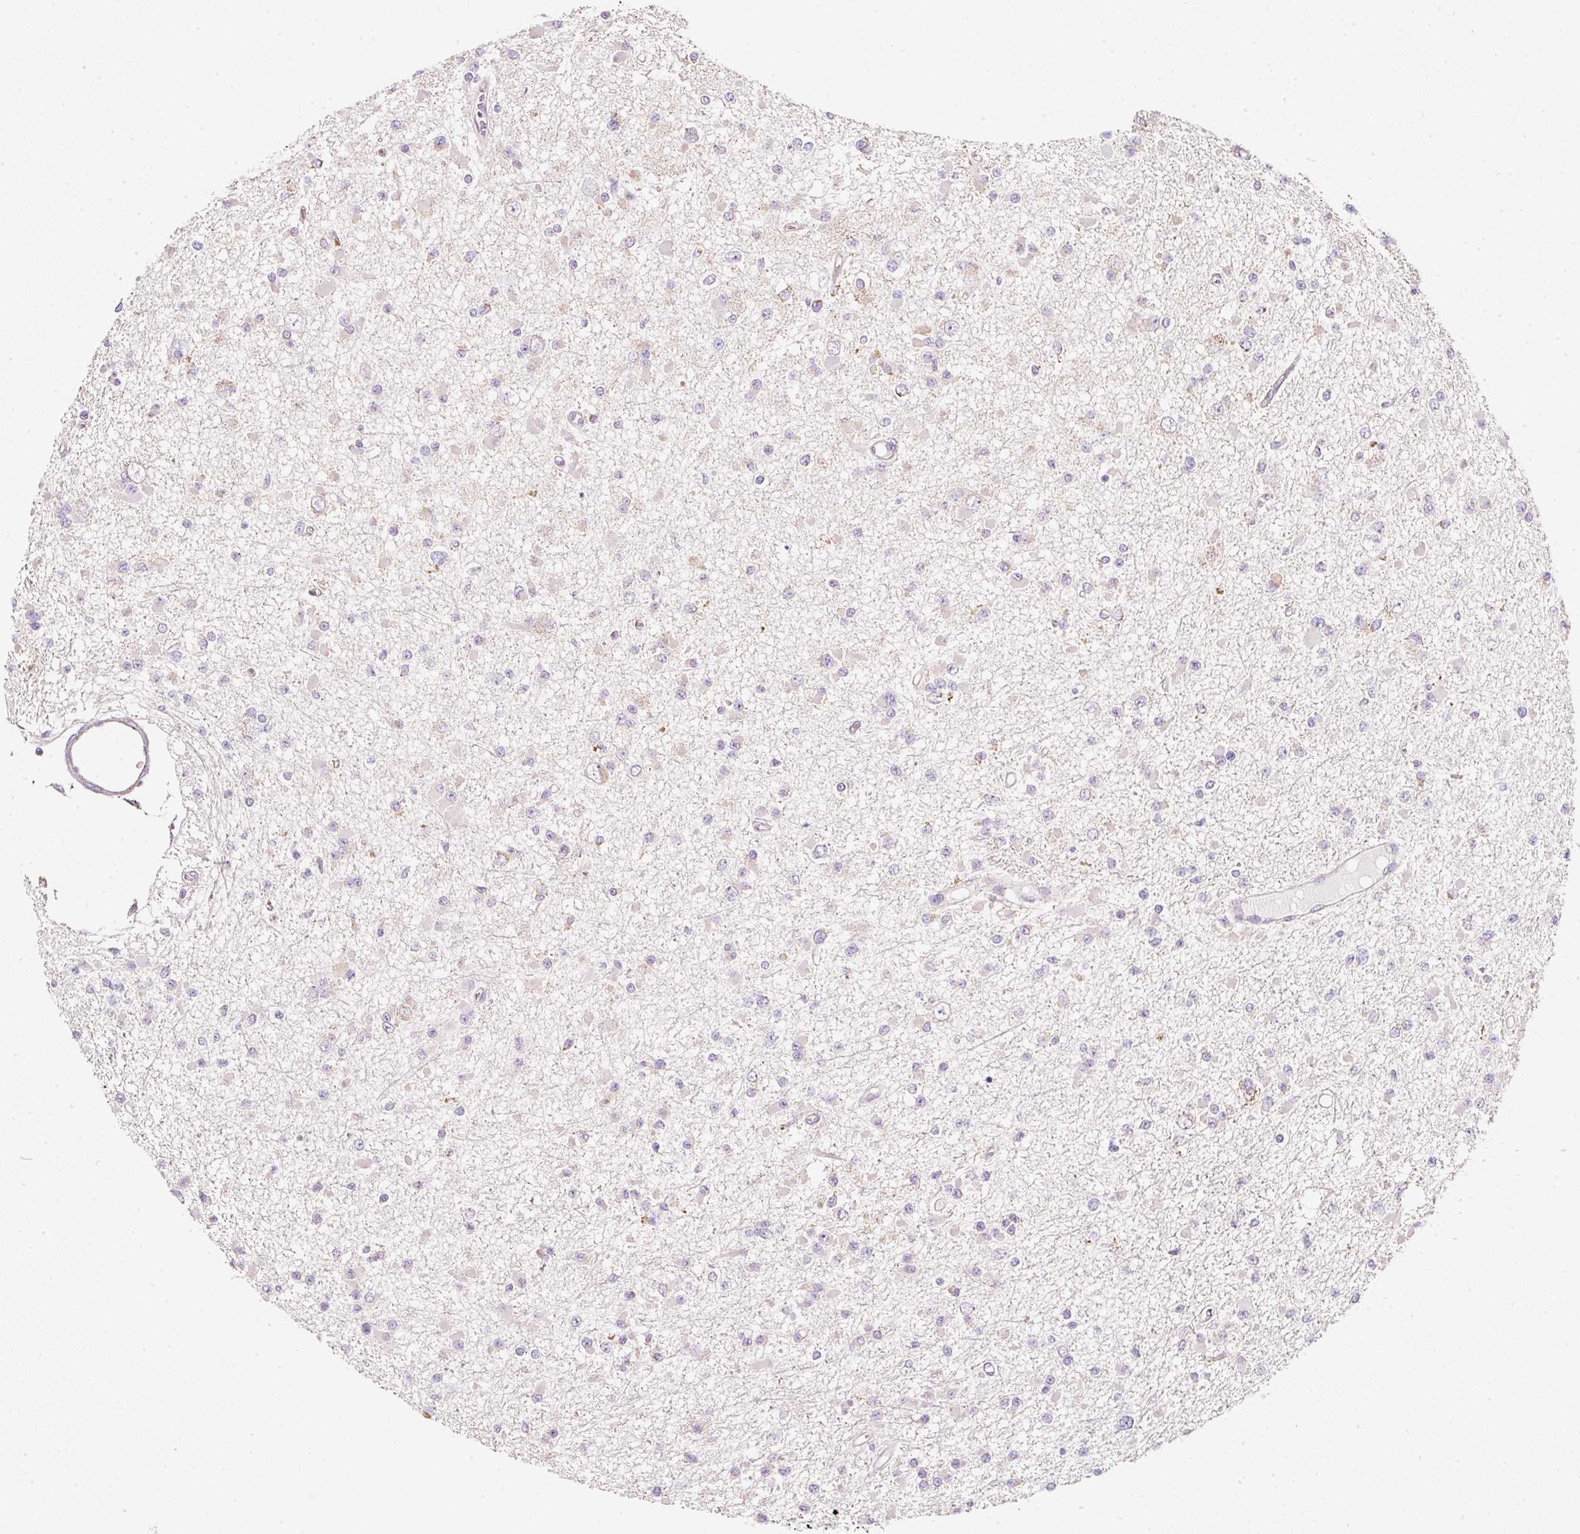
{"staining": {"intensity": "negative", "quantity": "none", "location": "none"}, "tissue": "glioma", "cell_type": "Tumor cells", "image_type": "cancer", "snomed": [{"axis": "morphology", "description": "Glioma, malignant, Low grade"}, {"axis": "topography", "description": "Brain"}], "caption": "Tumor cells show no significant protein staining in low-grade glioma (malignant).", "gene": "NDUFA1", "patient": {"sex": "female", "age": 22}}